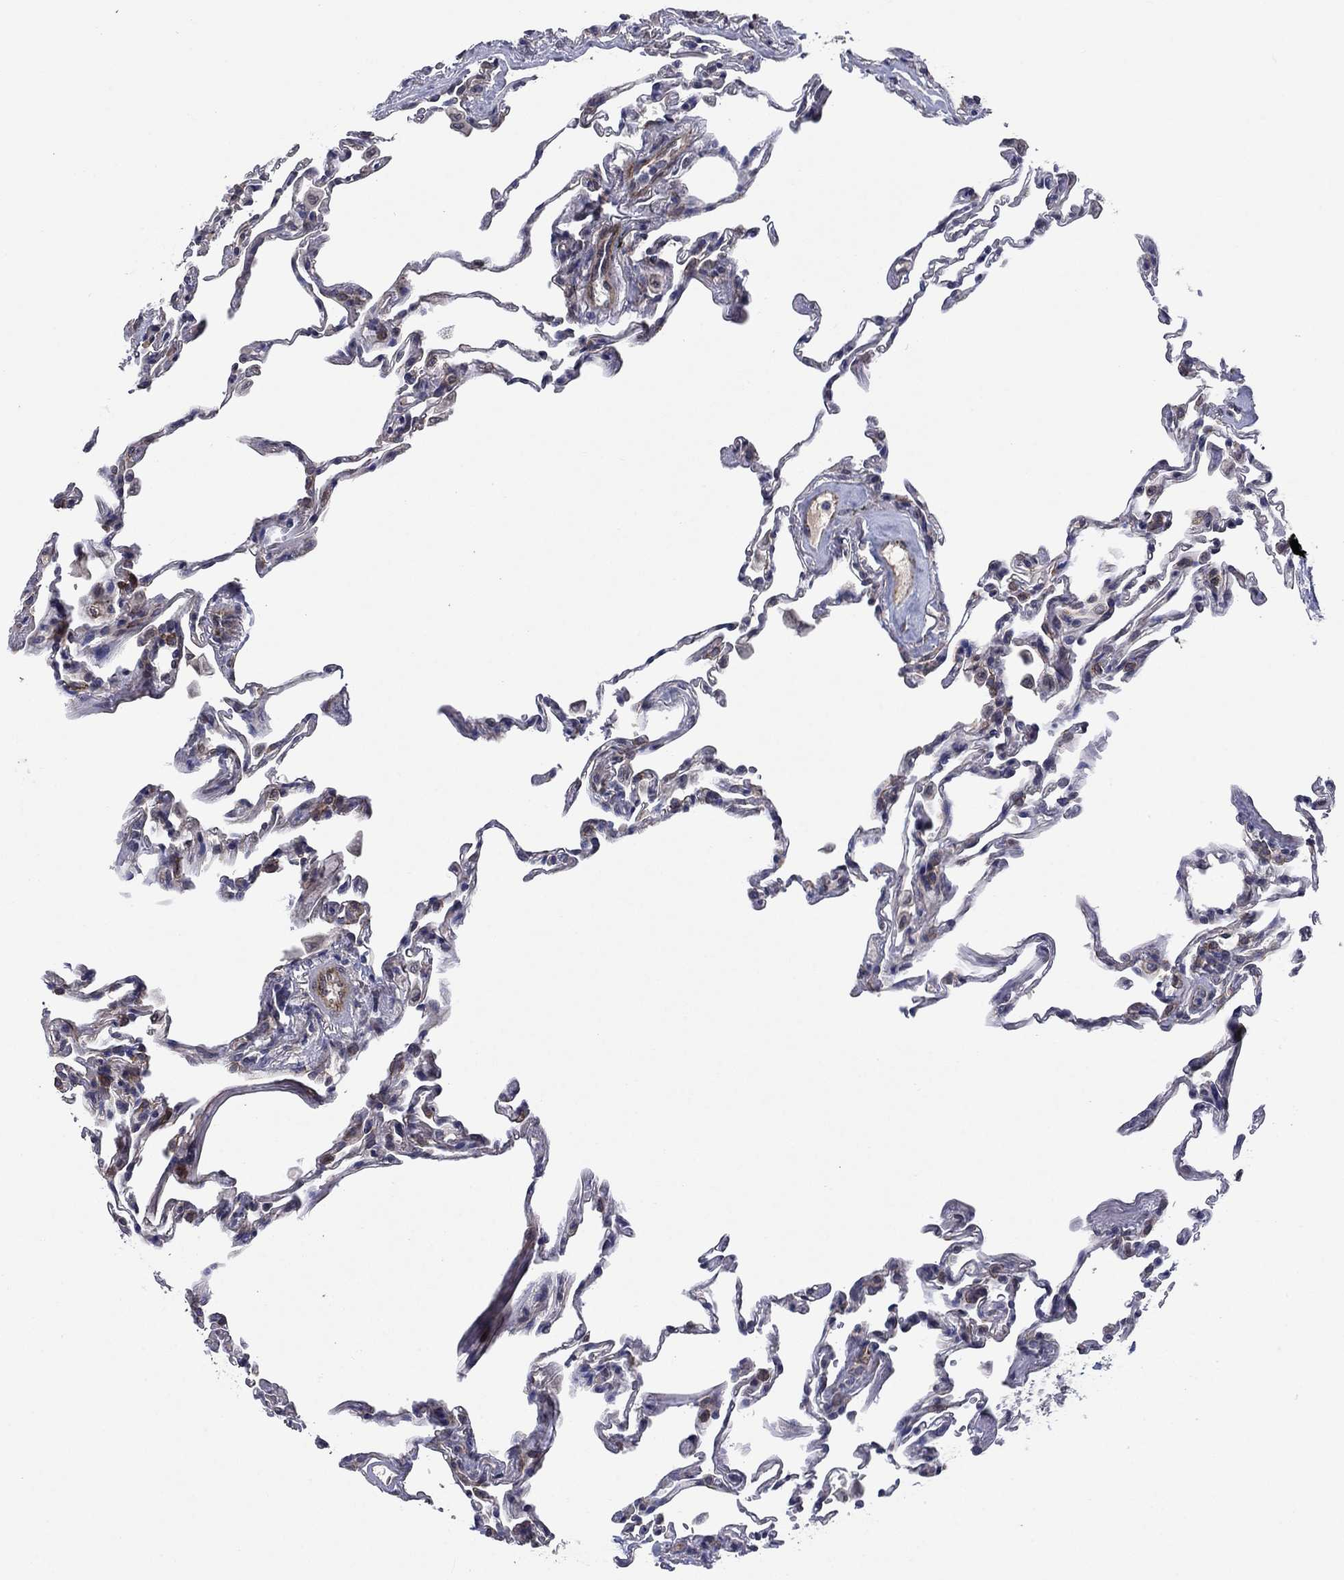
{"staining": {"intensity": "negative", "quantity": "none", "location": "none"}, "tissue": "lung", "cell_type": "Alveolar cells", "image_type": "normal", "snomed": [{"axis": "morphology", "description": "Normal tissue, NOS"}, {"axis": "topography", "description": "Lung"}], "caption": "Immunohistochemistry (IHC) histopathology image of benign human lung stained for a protein (brown), which shows no staining in alveolar cells.", "gene": "EMC9", "patient": {"sex": "female", "age": 57}}